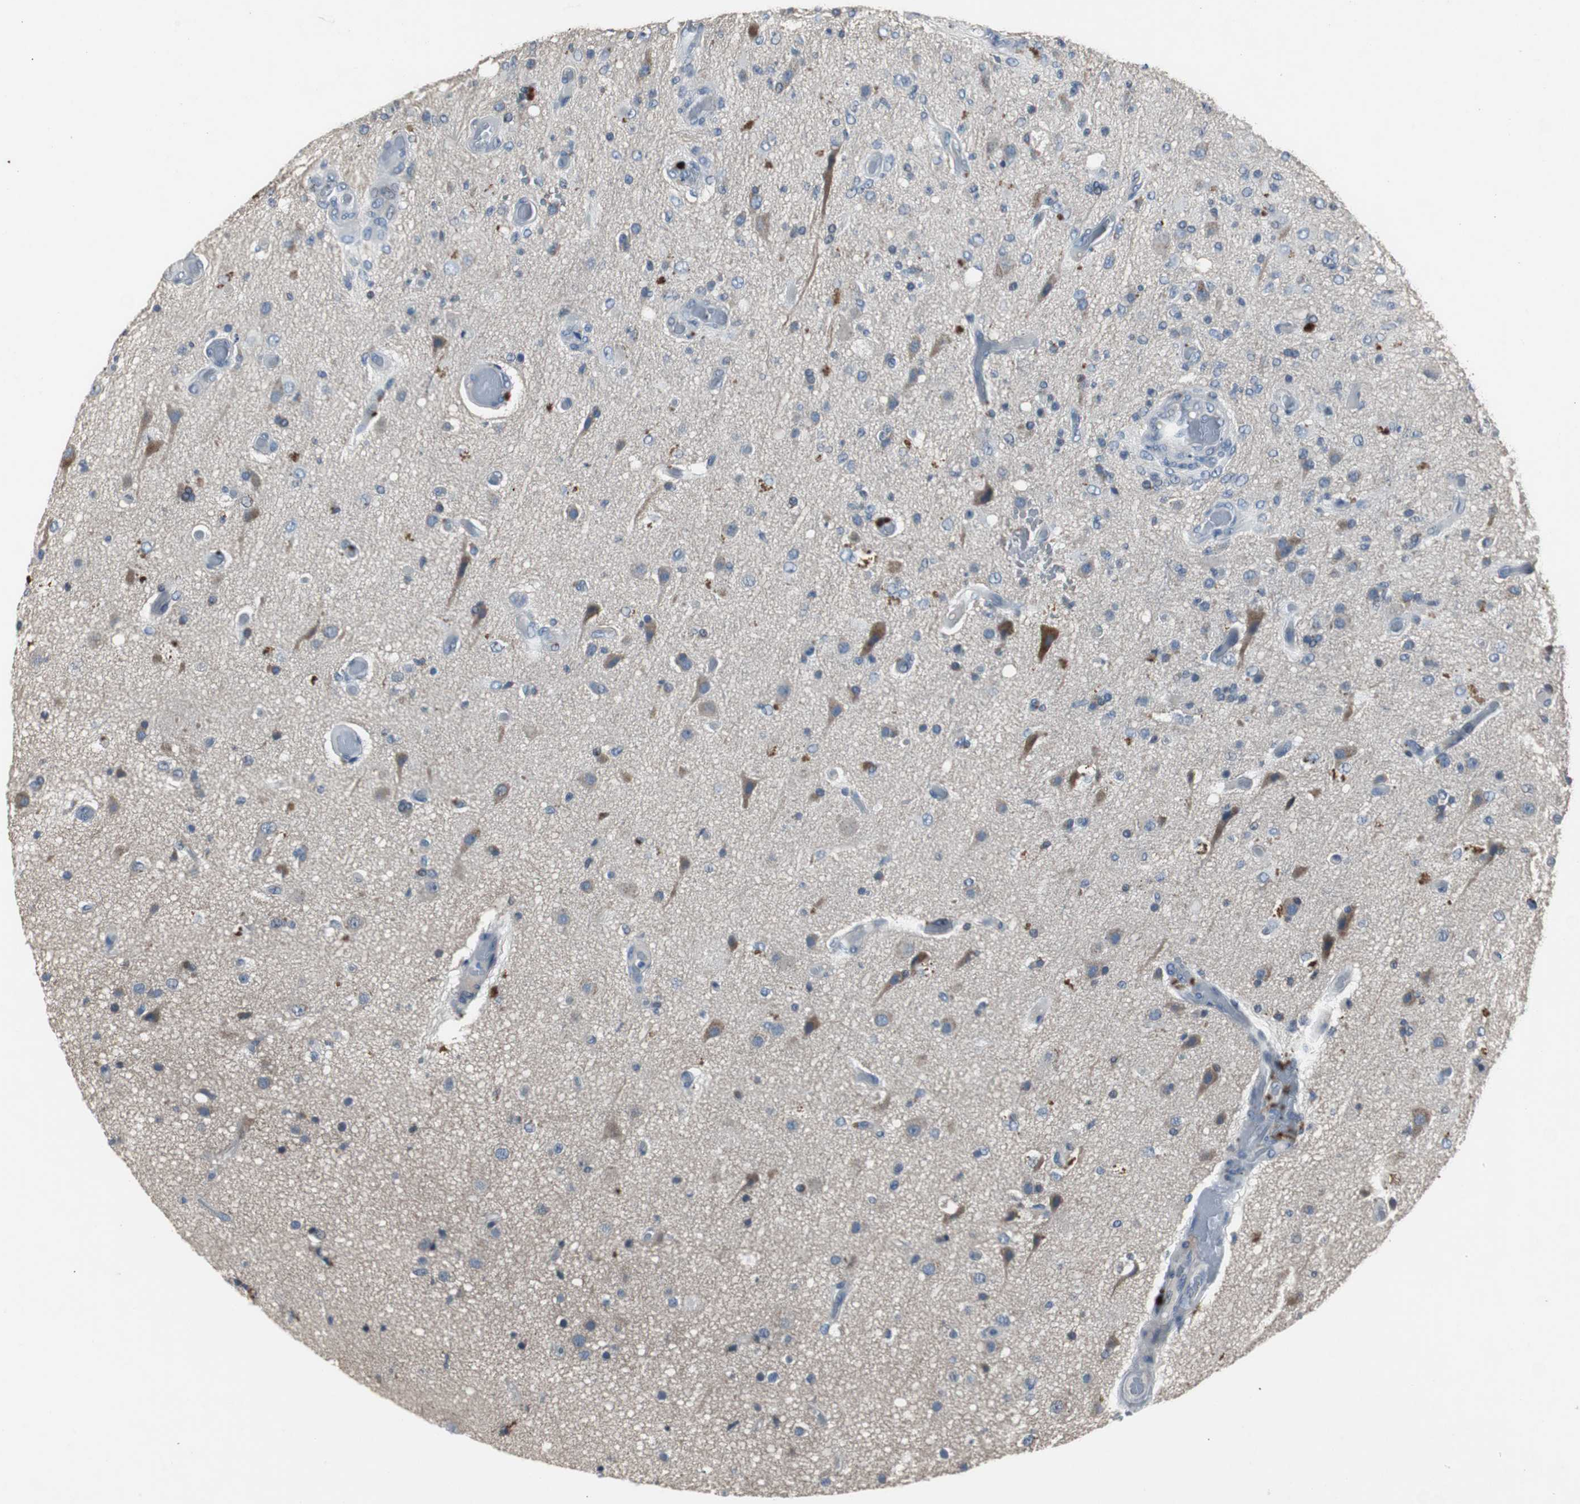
{"staining": {"intensity": "weak", "quantity": "25%-75%", "location": "cytoplasmic/membranous"}, "tissue": "glioma", "cell_type": "Tumor cells", "image_type": "cancer", "snomed": [{"axis": "morphology", "description": "Normal tissue, NOS"}, {"axis": "morphology", "description": "Glioma, malignant, High grade"}, {"axis": "topography", "description": "Cerebral cortex"}], "caption": "Tumor cells display low levels of weak cytoplasmic/membranous positivity in about 25%-75% of cells in human glioma. (Stains: DAB in brown, nuclei in blue, Microscopy: brightfield microscopy at high magnification).", "gene": "PCYT1B", "patient": {"sex": "male", "age": 77}}